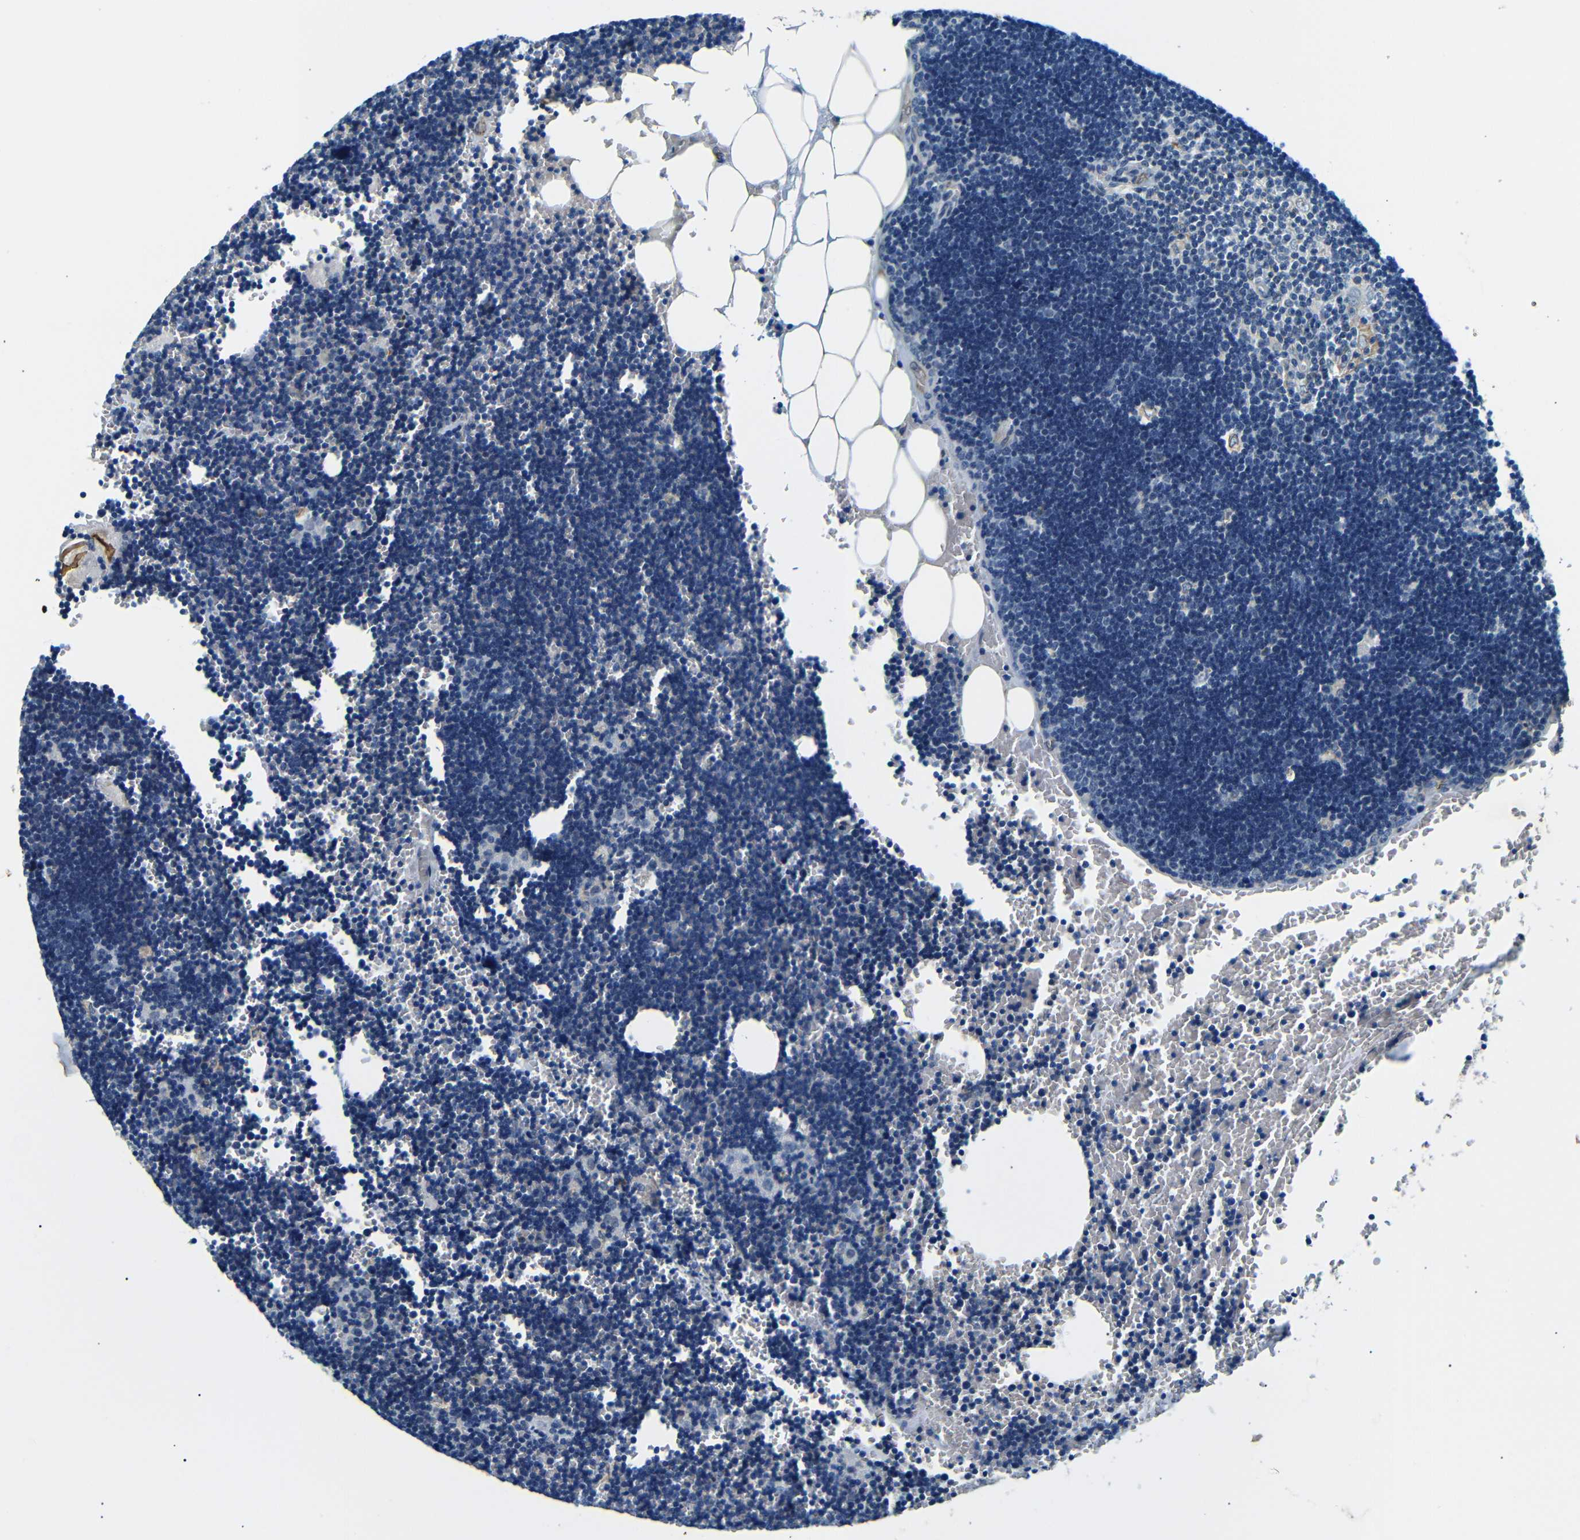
{"staining": {"intensity": "negative", "quantity": "none", "location": "none"}, "tissue": "lymph node", "cell_type": "Germinal center cells", "image_type": "normal", "snomed": [{"axis": "morphology", "description": "Normal tissue, NOS"}, {"axis": "topography", "description": "Lymph node"}], "caption": "IHC of normal lymph node reveals no expression in germinal center cells. The staining was performed using DAB (3,3'-diaminobenzidine) to visualize the protein expression in brown, while the nuclei were stained in blue with hematoxylin (Magnification: 20x).", "gene": "TAFA1", "patient": {"sex": "male", "age": 33}}